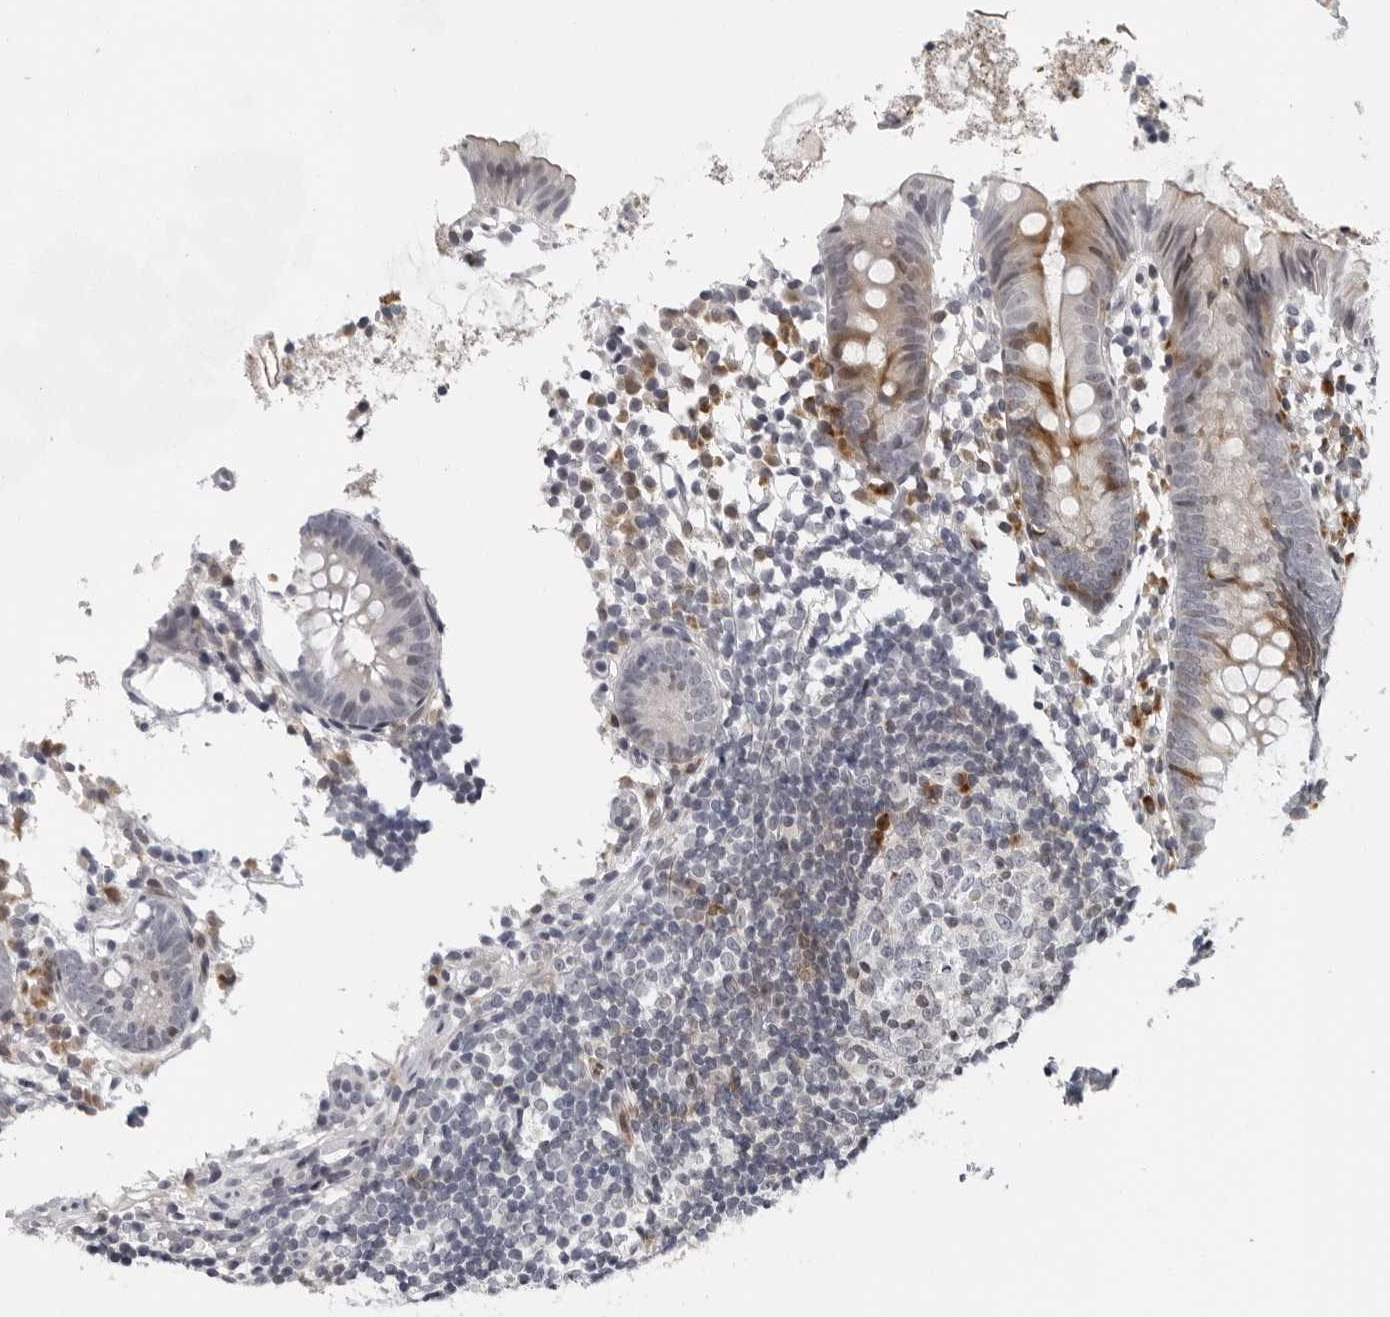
{"staining": {"intensity": "moderate", "quantity": "25%-75%", "location": "cytoplasmic/membranous"}, "tissue": "appendix", "cell_type": "Glandular cells", "image_type": "normal", "snomed": [{"axis": "morphology", "description": "Normal tissue, NOS"}, {"axis": "topography", "description": "Appendix"}], "caption": "This photomicrograph exhibits immunohistochemistry (IHC) staining of unremarkable appendix, with medium moderate cytoplasmic/membranous positivity in about 25%-75% of glandular cells.", "gene": "PIP4K2C", "patient": {"sex": "female", "age": 20}}